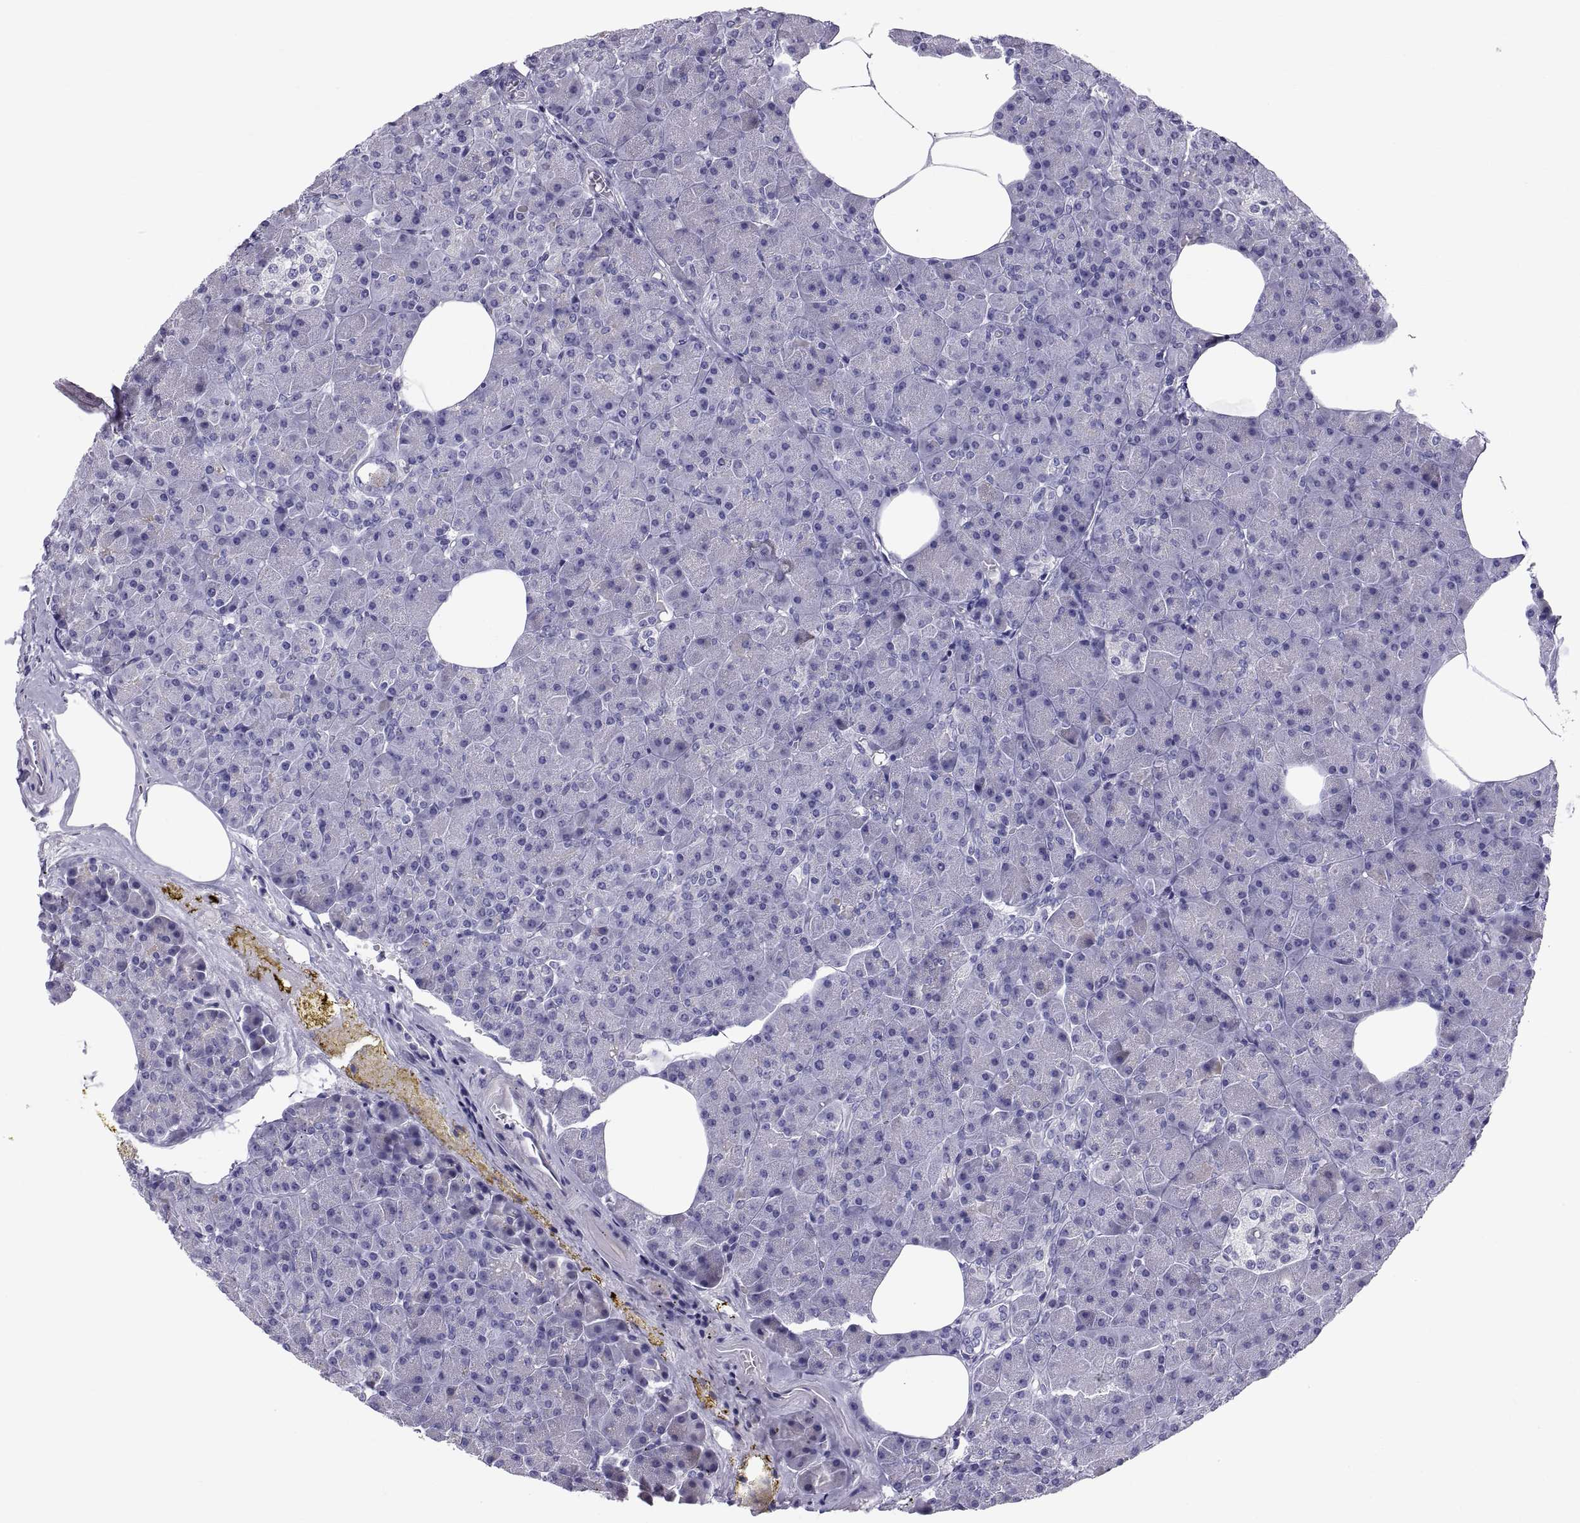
{"staining": {"intensity": "negative", "quantity": "none", "location": "none"}, "tissue": "pancreas", "cell_type": "Exocrine glandular cells", "image_type": "normal", "snomed": [{"axis": "morphology", "description": "Normal tissue, NOS"}, {"axis": "topography", "description": "Pancreas"}], "caption": "Immunohistochemistry micrograph of unremarkable pancreas stained for a protein (brown), which exhibits no staining in exocrine glandular cells. (DAB IHC with hematoxylin counter stain).", "gene": "RNASE12", "patient": {"sex": "female", "age": 45}}